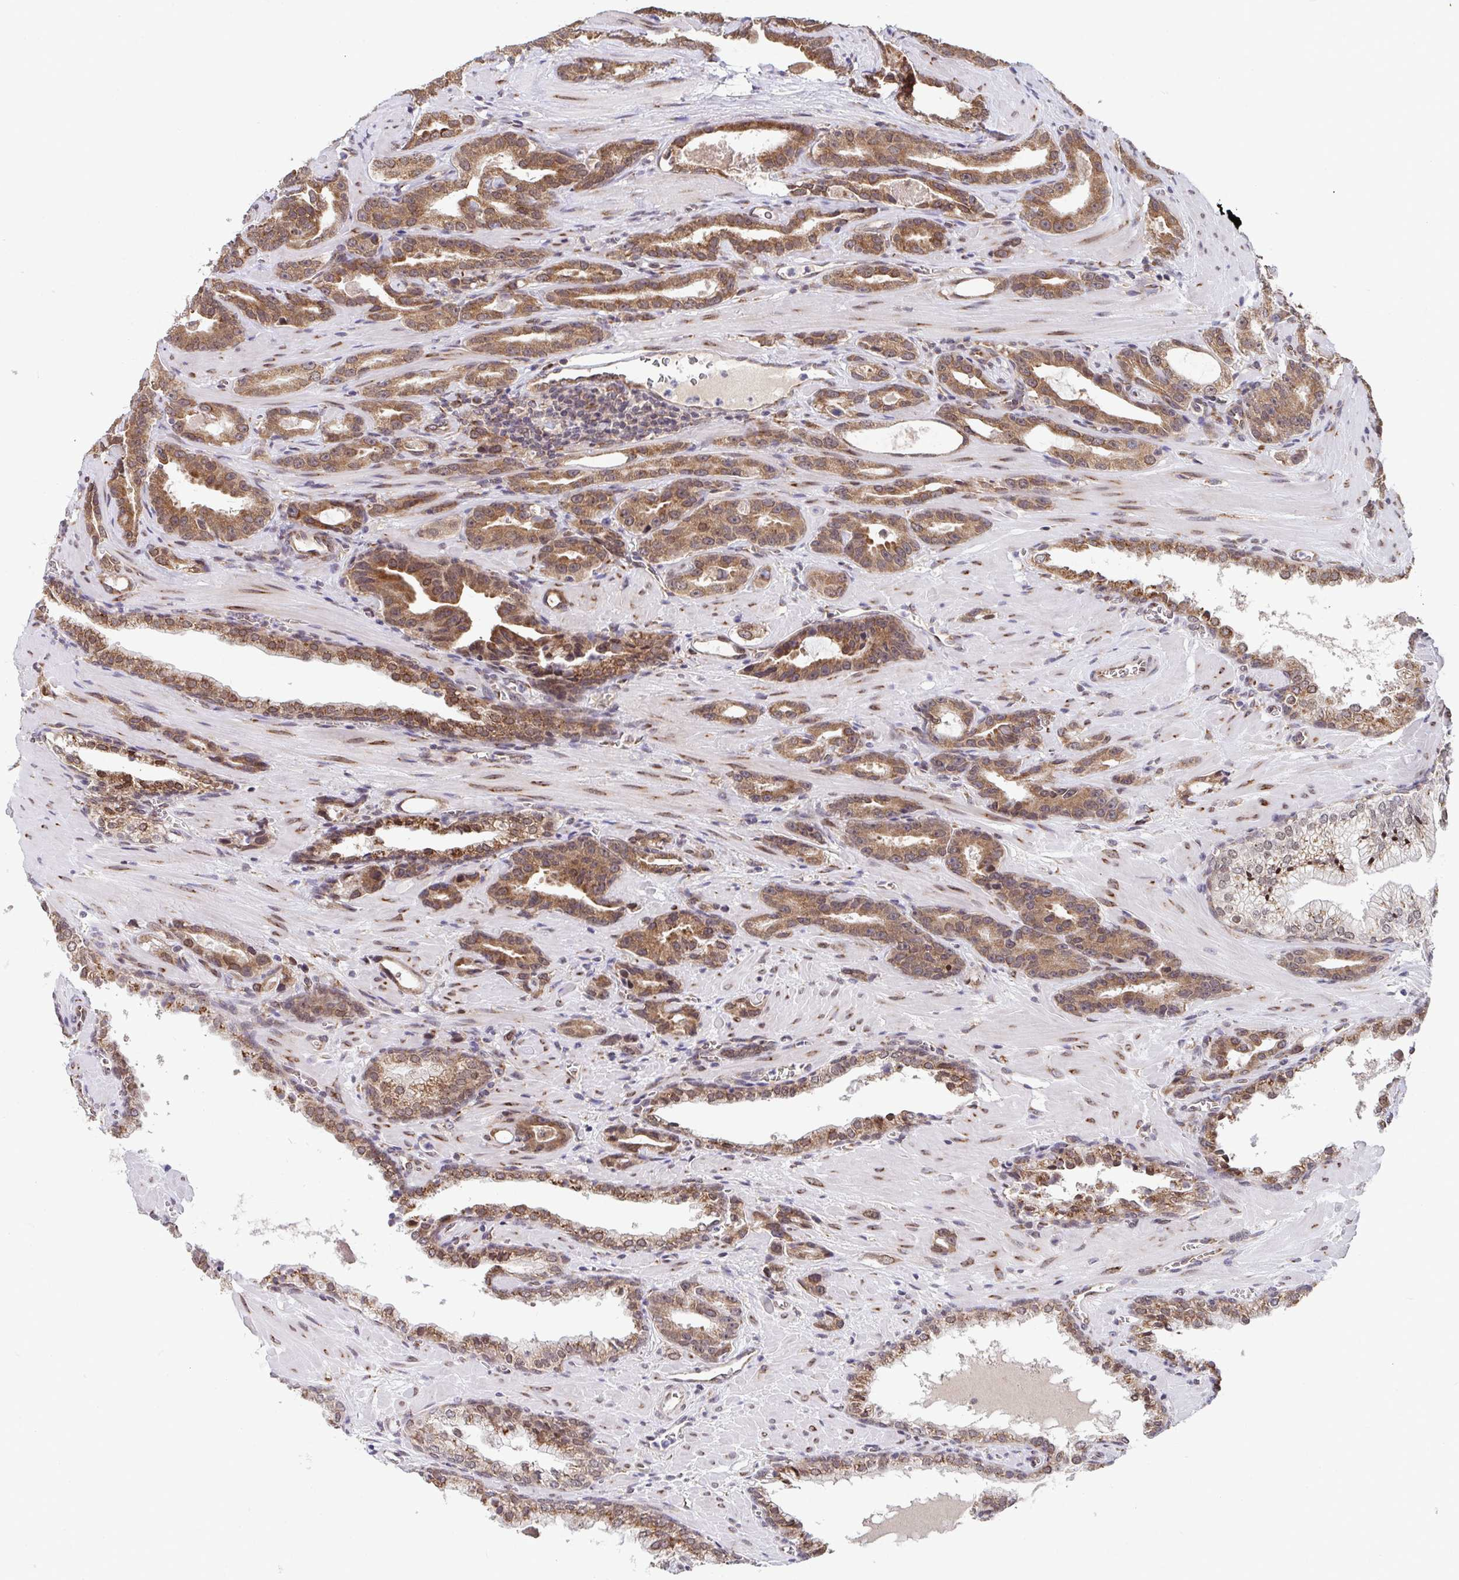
{"staining": {"intensity": "moderate", "quantity": ">75%", "location": "cytoplasmic/membranous"}, "tissue": "prostate cancer", "cell_type": "Tumor cells", "image_type": "cancer", "snomed": [{"axis": "morphology", "description": "Adenocarcinoma, High grade"}, {"axis": "topography", "description": "Prostate"}], "caption": "Brown immunohistochemical staining in human prostate high-grade adenocarcinoma displays moderate cytoplasmic/membranous expression in approximately >75% of tumor cells. The staining was performed using DAB (3,3'-diaminobenzidine) to visualize the protein expression in brown, while the nuclei were stained in blue with hematoxylin (Magnification: 20x).", "gene": "ATP5MJ", "patient": {"sex": "male", "age": 65}}